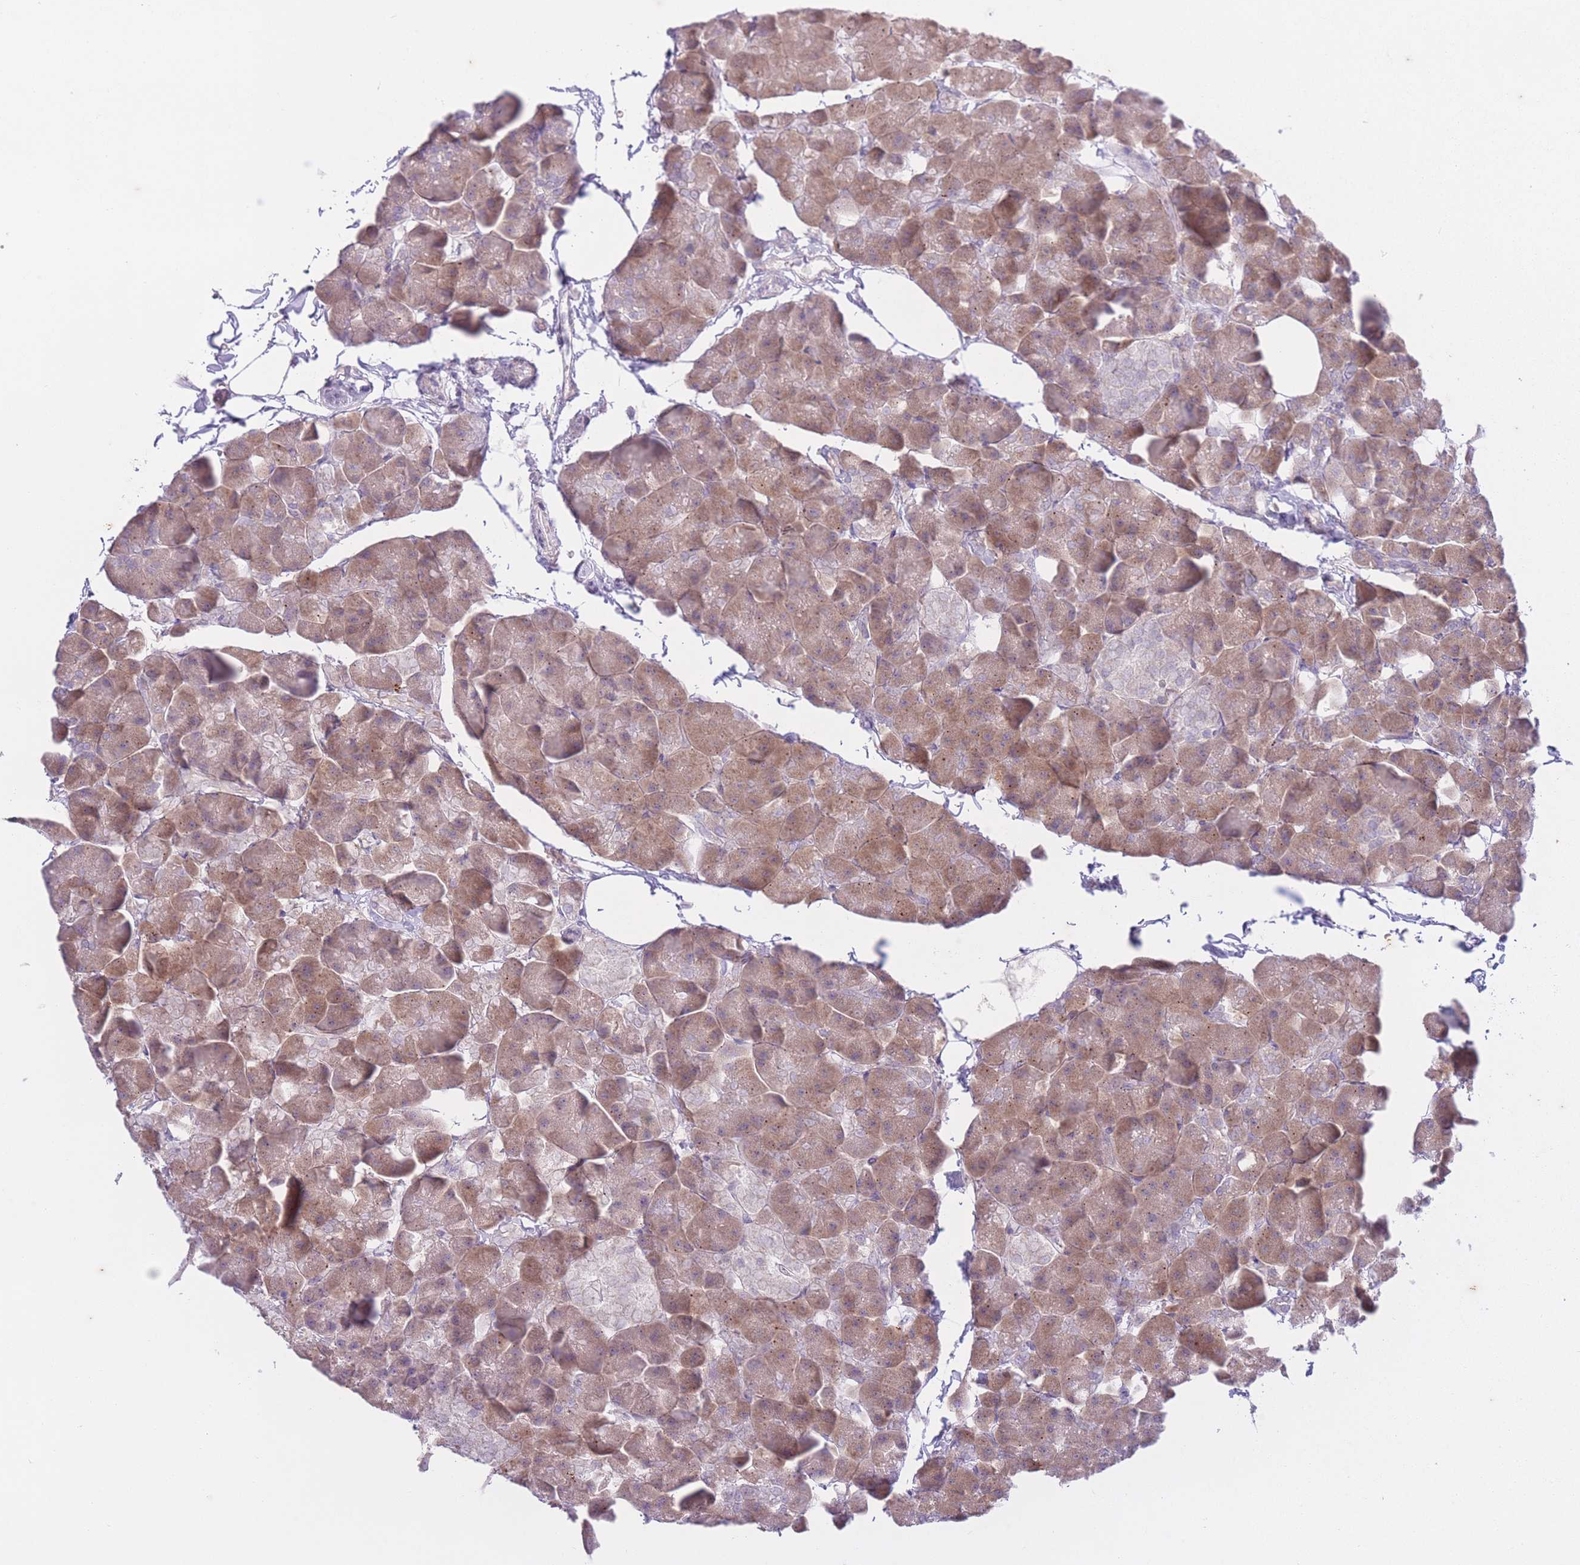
{"staining": {"intensity": "moderate", "quantity": ">75%", "location": "cytoplasmic/membranous"}, "tissue": "pancreas", "cell_type": "Exocrine glandular cells", "image_type": "normal", "snomed": [{"axis": "morphology", "description": "Normal tissue, NOS"}, {"axis": "topography", "description": "Pancreas"}], "caption": "Immunohistochemical staining of unremarkable human pancreas reveals medium levels of moderate cytoplasmic/membranous expression in about >75% of exocrine glandular cells.", "gene": "ARPIN", "patient": {"sex": "male", "age": 35}}